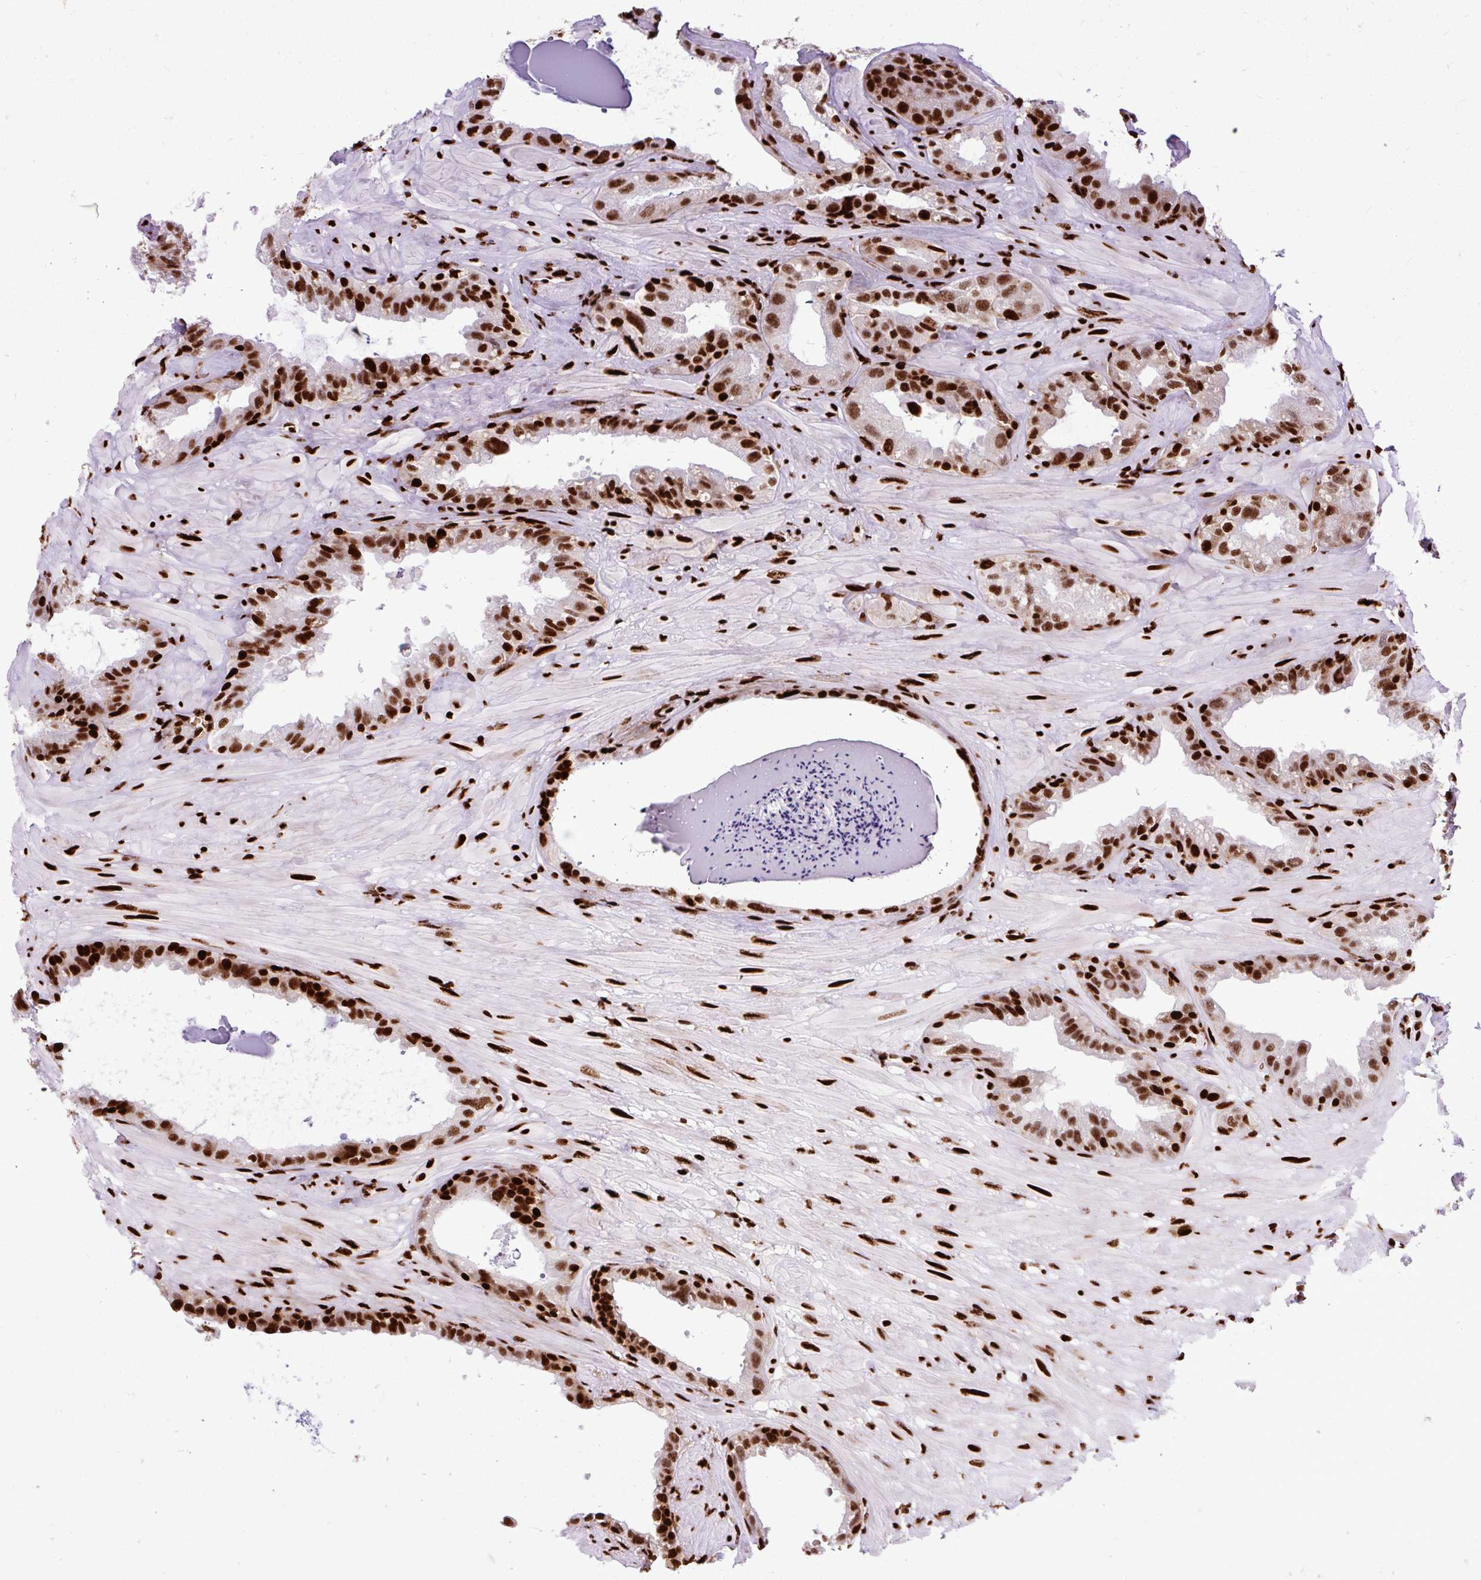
{"staining": {"intensity": "strong", "quantity": ">75%", "location": "nuclear"}, "tissue": "seminal vesicle", "cell_type": "Glandular cells", "image_type": "normal", "snomed": [{"axis": "morphology", "description": "Normal tissue, NOS"}, {"axis": "topography", "description": "Seminal veicle"}, {"axis": "topography", "description": "Peripheral nerve tissue"}], "caption": "Glandular cells display high levels of strong nuclear expression in about >75% of cells in normal human seminal vesicle.", "gene": "FUS", "patient": {"sex": "male", "age": 76}}